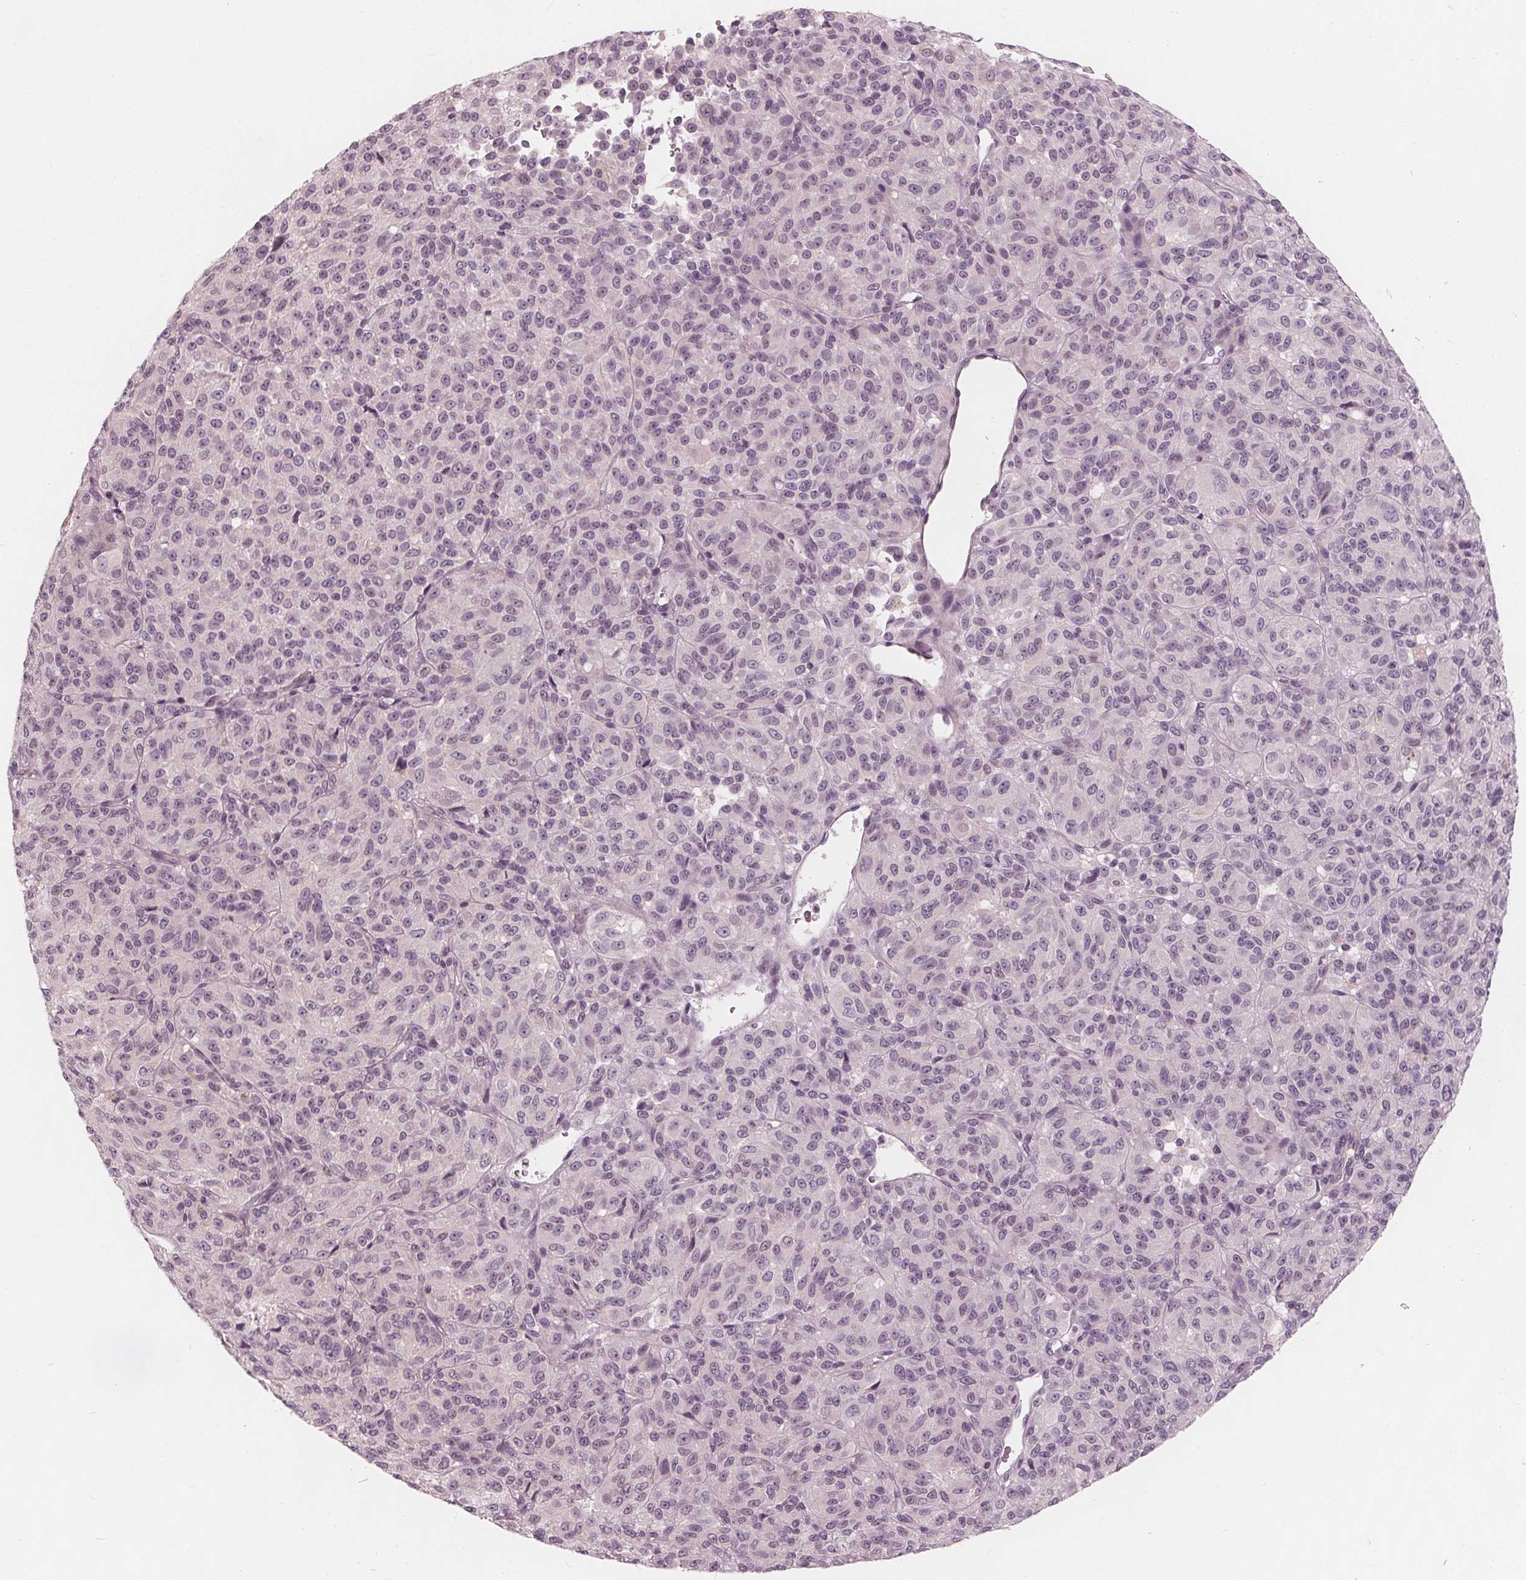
{"staining": {"intensity": "negative", "quantity": "none", "location": "none"}, "tissue": "melanoma", "cell_type": "Tumor cells", "image_type": "cancer", "snomed": [{"axis": "morphology", "description": "Malignant melanoma, Metastatic site"}, {"axis": "topography", "description": "Brain"}], "caption": "Tumor cells are negative for brown protein staining in melanoma. The staining is performed using DAB (3,3'-diaminobenzidine) brown chromogen with nuclei counter-stained in using hematoxylin.", "gene": "SAT2", "patient": {"sex": "female", "age": 56}}